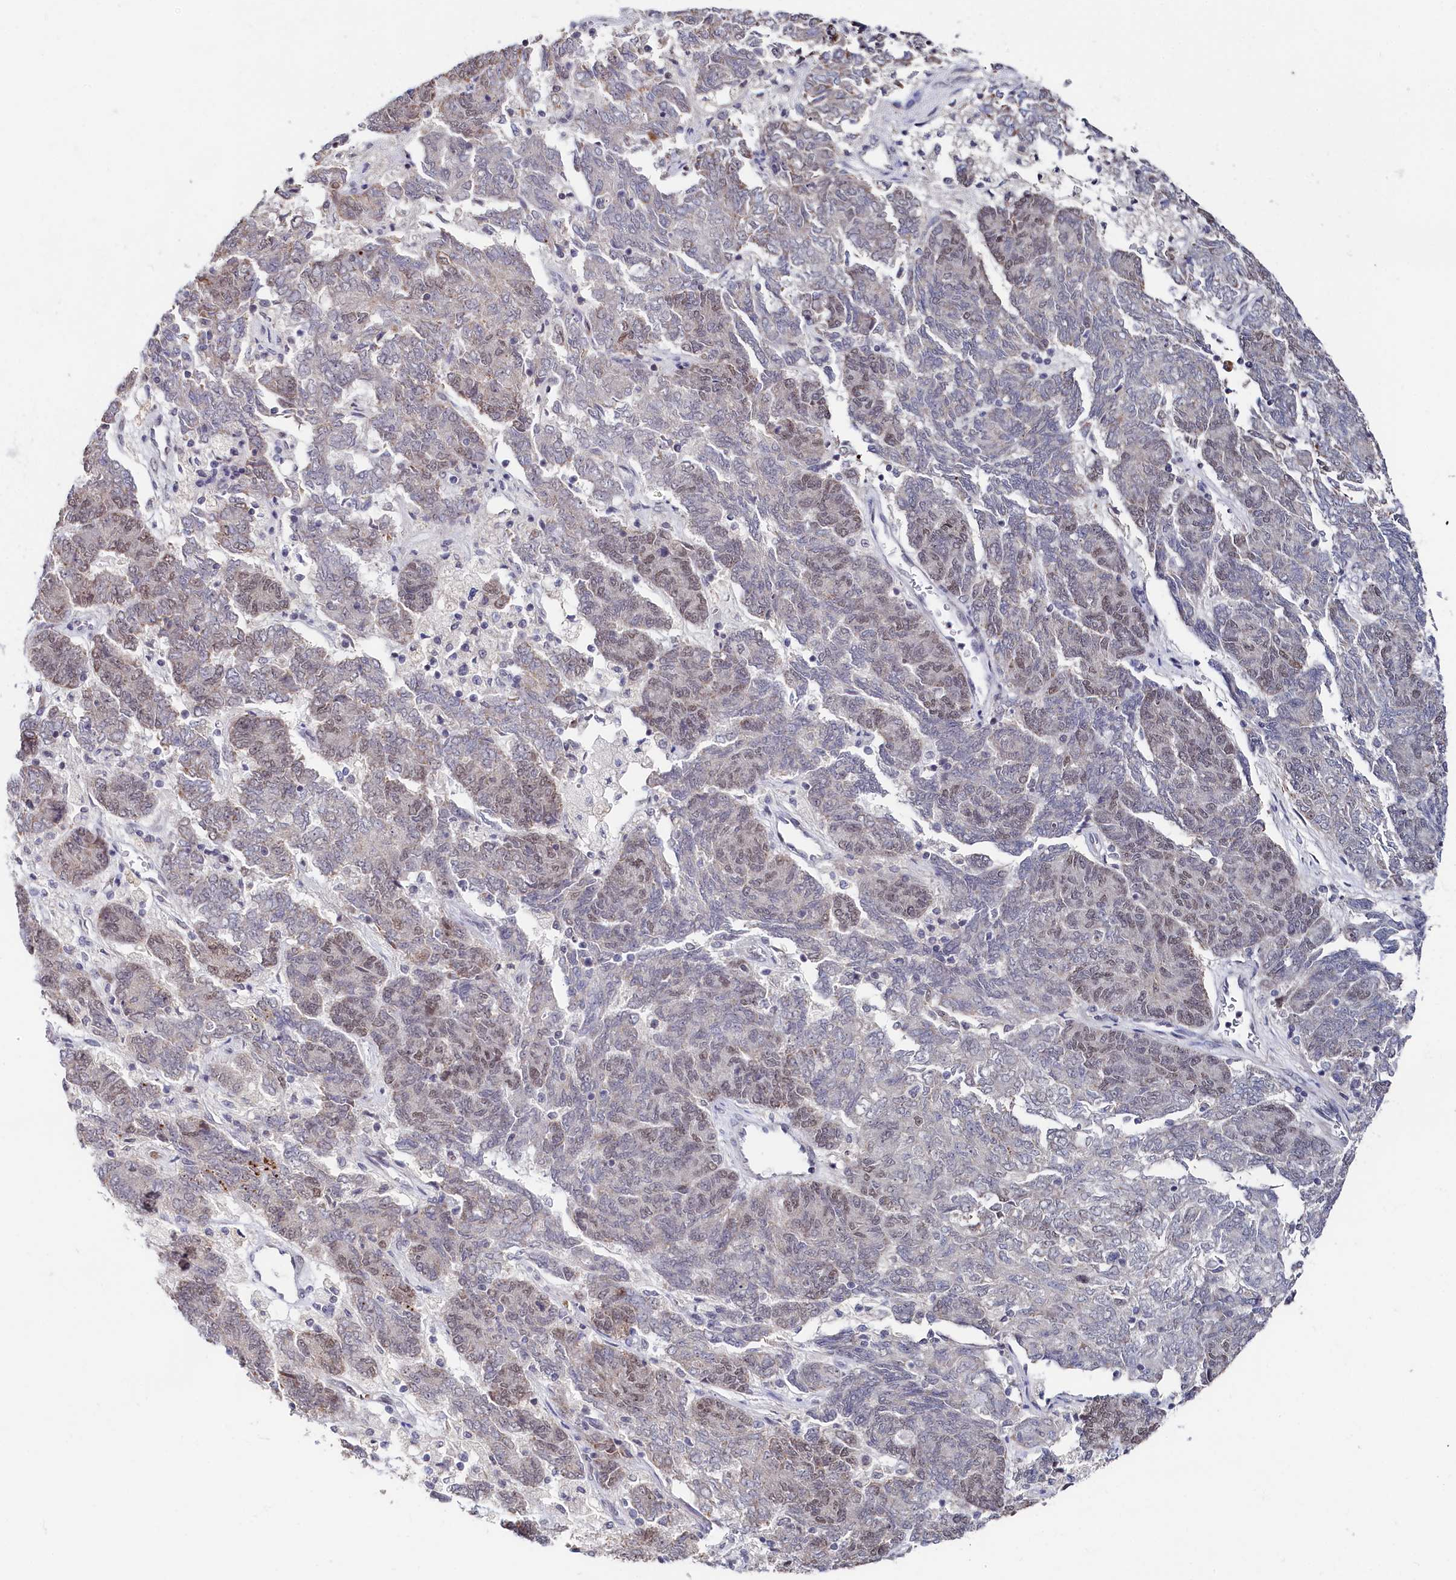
{"staining": {"intensity": "weak", "quantity": "25%-75%", "location": "nuclear"}, "tissue": "endometrial cancer", "cell_type": "Tumor cells", "image_type": "cancer", "snomed": [{"axis": "morphology", "description": "Adenocarcinoma, NOS"}, {"axis": "topography", "description": "Endometrium"}], "caption": "An immunohistochemistry image of tumor tissue is shown. Protein staining in brown highlights weak nuclear positivity in adenocarcinoma (endometrial) within tumor cells. The protein of interest is shown in brown color, while the nuclei are stained blue.", "gene": "TIGD4", "patient": {"sex": "female", "age": 80}}